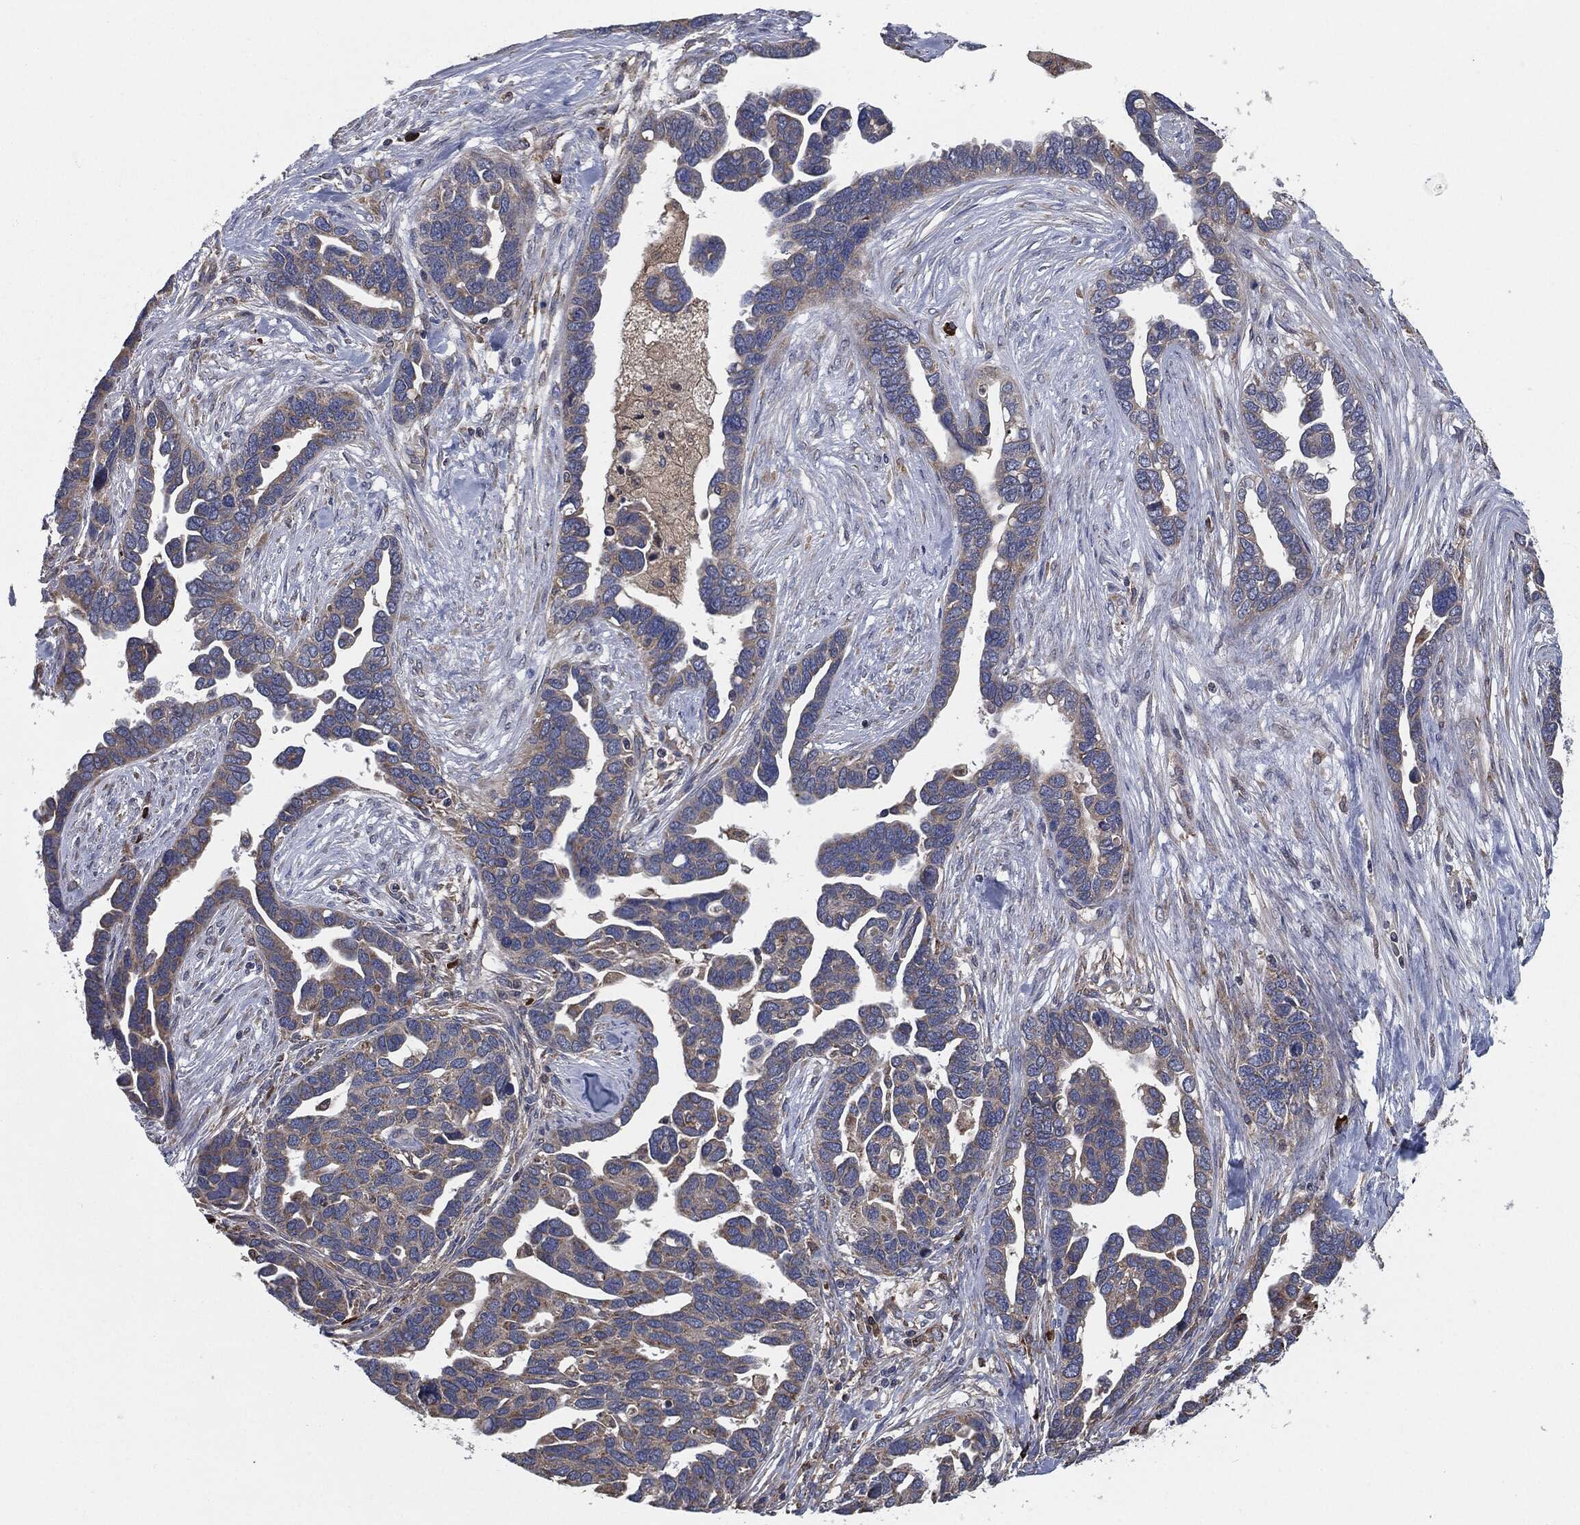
{"staining": {"intensity": "negative", "quantity": "none", "location": "none"}, "tissue": "ovarian cancer", "cell_type": "Tumor cells", "image_type": "cancer", "snomed": [{"axis": "morphology", "description": "Cystadenocarcinoma, serous, NOS"}, {"axis": "topography", "description": "Ovary"}], "caption": "Serous cystadenocarcinoma (ovarian) was stained to show a protein in brown. There is no significant expression in tumor cells.", "gene": "PRDX4", "patient": {"sex": "female", "age": 54}}